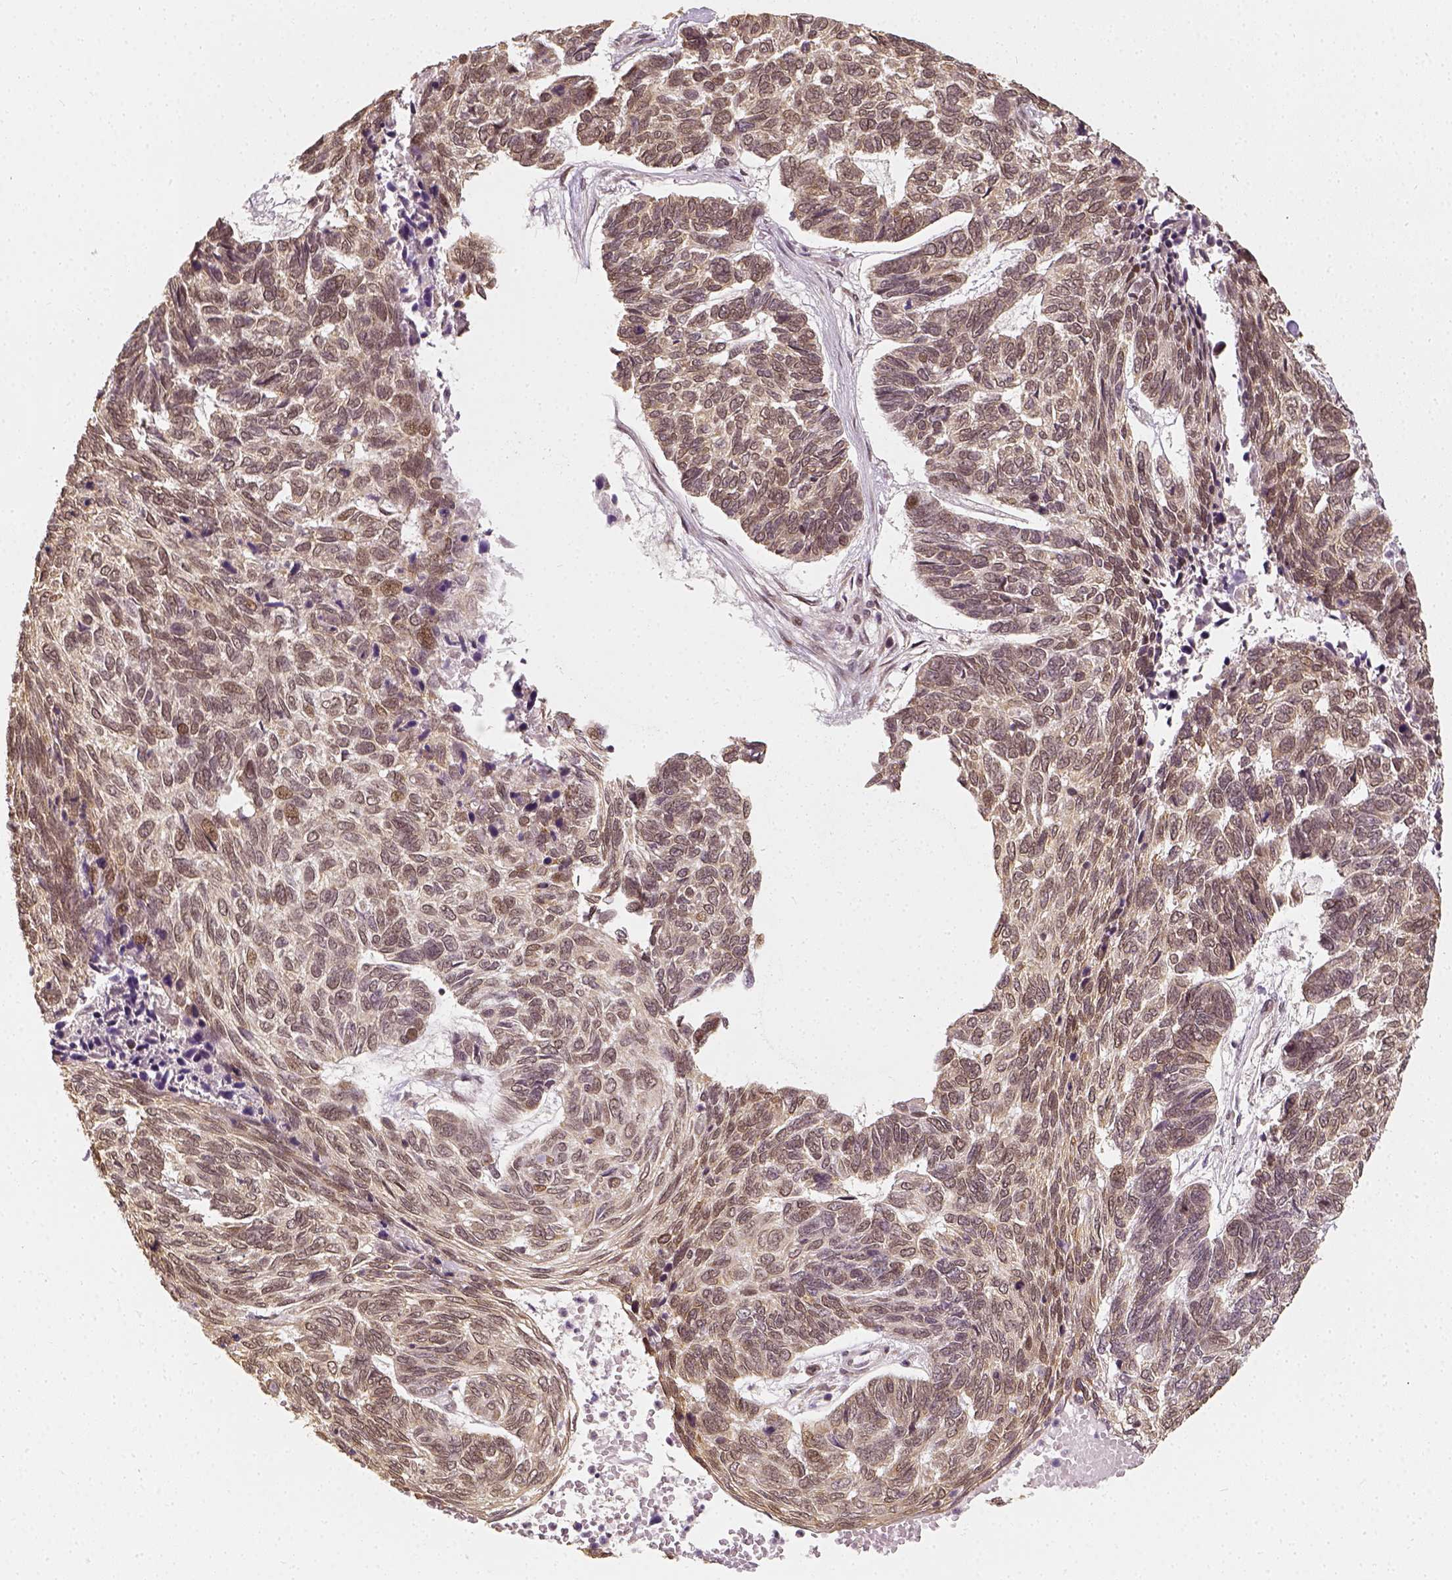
{"staining": {"intensity": "moderate", "quantity": "<25%", "location": "nuclear"}, "tissue": "skin cancer", "cell_type": "Tumor cells", "image_type": "cancer", "snomed": [{"axis": "morphology", "description": "Basal cell carcinoma"}, {"axis": "topography", "description": "Skin"}], "caption": "Protein expression analysis of human skin basal cell carcinoma reveals moderate nuclear positivity in about <25% of tumor cells.", "gene": "ZMAT3", "patient": {"sex": "female", "age": 65}}